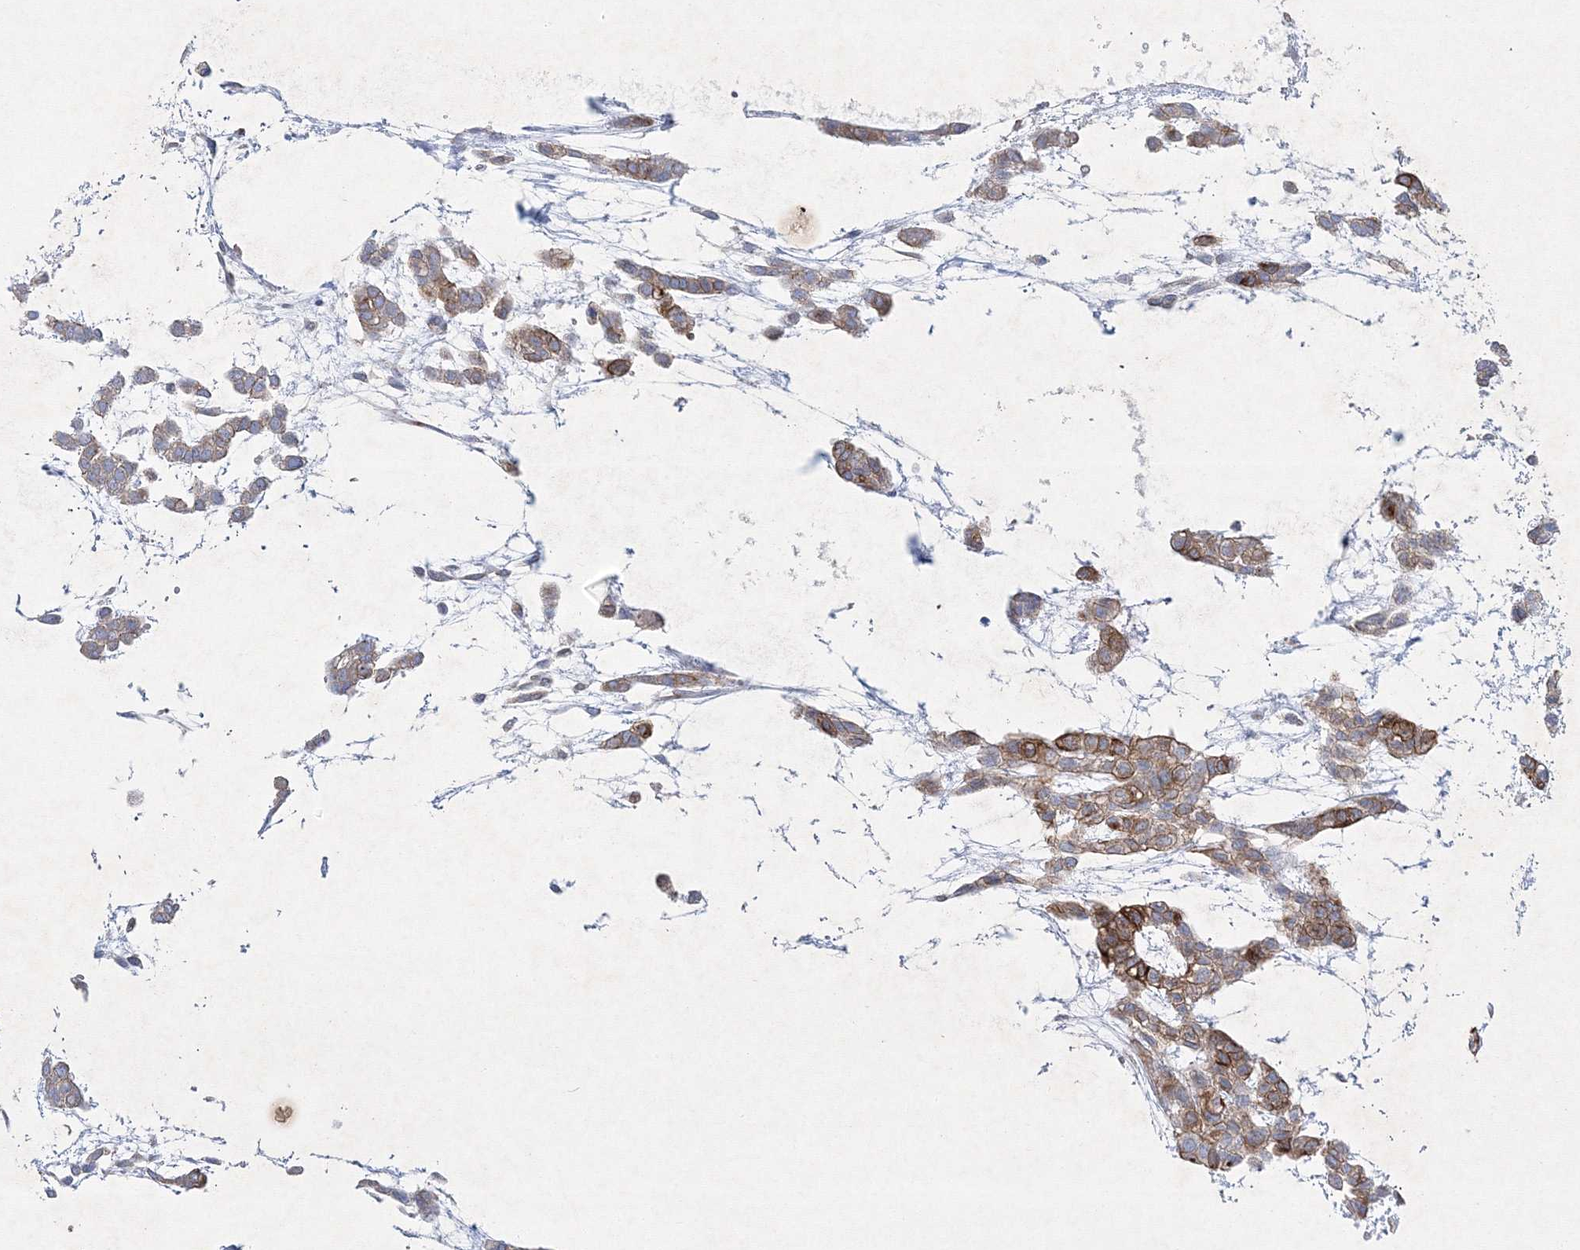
{"staining": {"intensity": "moderate", "quantity": ">75%", "location": "cytoplasmic/membranous"}, "tissue": "head and neck cancer", "cell_type": "Tumor cells", "image_type": "cancer", "snomed": [{"axis": "morphology", "description": "Adenocarcinoma, NOS"}, {"axis": "morphology", "description": "Adenoma, NOS"}, {"axis": "topography", "description": "Head-Neck"}], "caption": "An immunohistochemistry photomicrograph of tumor tissue is shown. Protein staining in brown labels moderate cytoplasmic/membranous positivity in head and neck cancer within tumor cells.", "gene": "NAA40", "patient": {"sex": "female", "age": 55}}